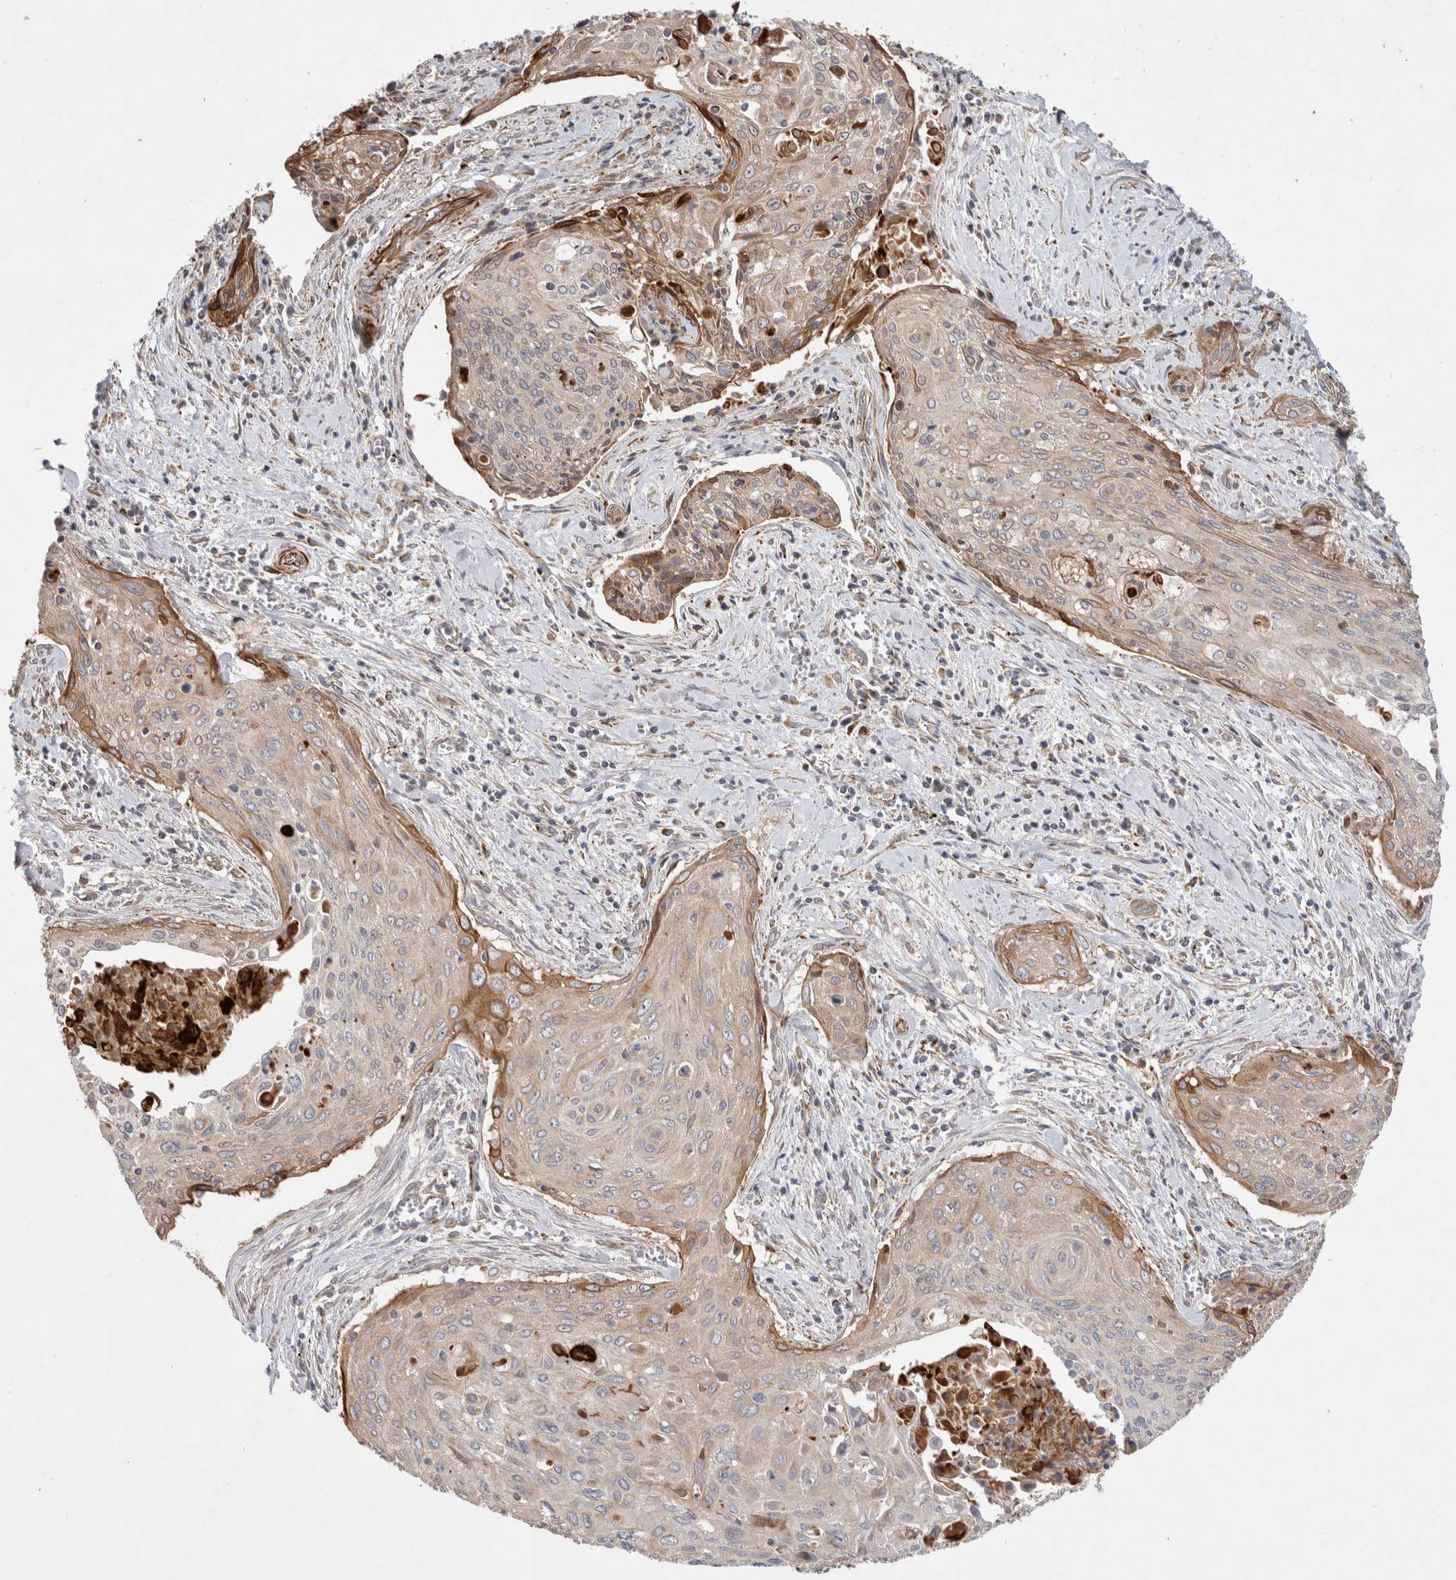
{"staining": {"intensity": "moderate", "quantity": "<25%", "location": "cytoplasmic/membranous"}, "tissue": "cervical cancer", "cell_type": "Tumor cells", "image_type": "cancer", "snomed": [{"axis": "morphology", "description": "Squamous cell carcinoma, NOS"}, {"axis": "topography", "description": "Cervix"}], "caption": "This is an image of immunohistochemistry staining of cervical cancer (squamous cell carcinoma), which shows moderate staining in the cytoplasmic/membranous of tumor cells.", "gene": "NMU", "patient": {"sex": "female", "age": 55}}